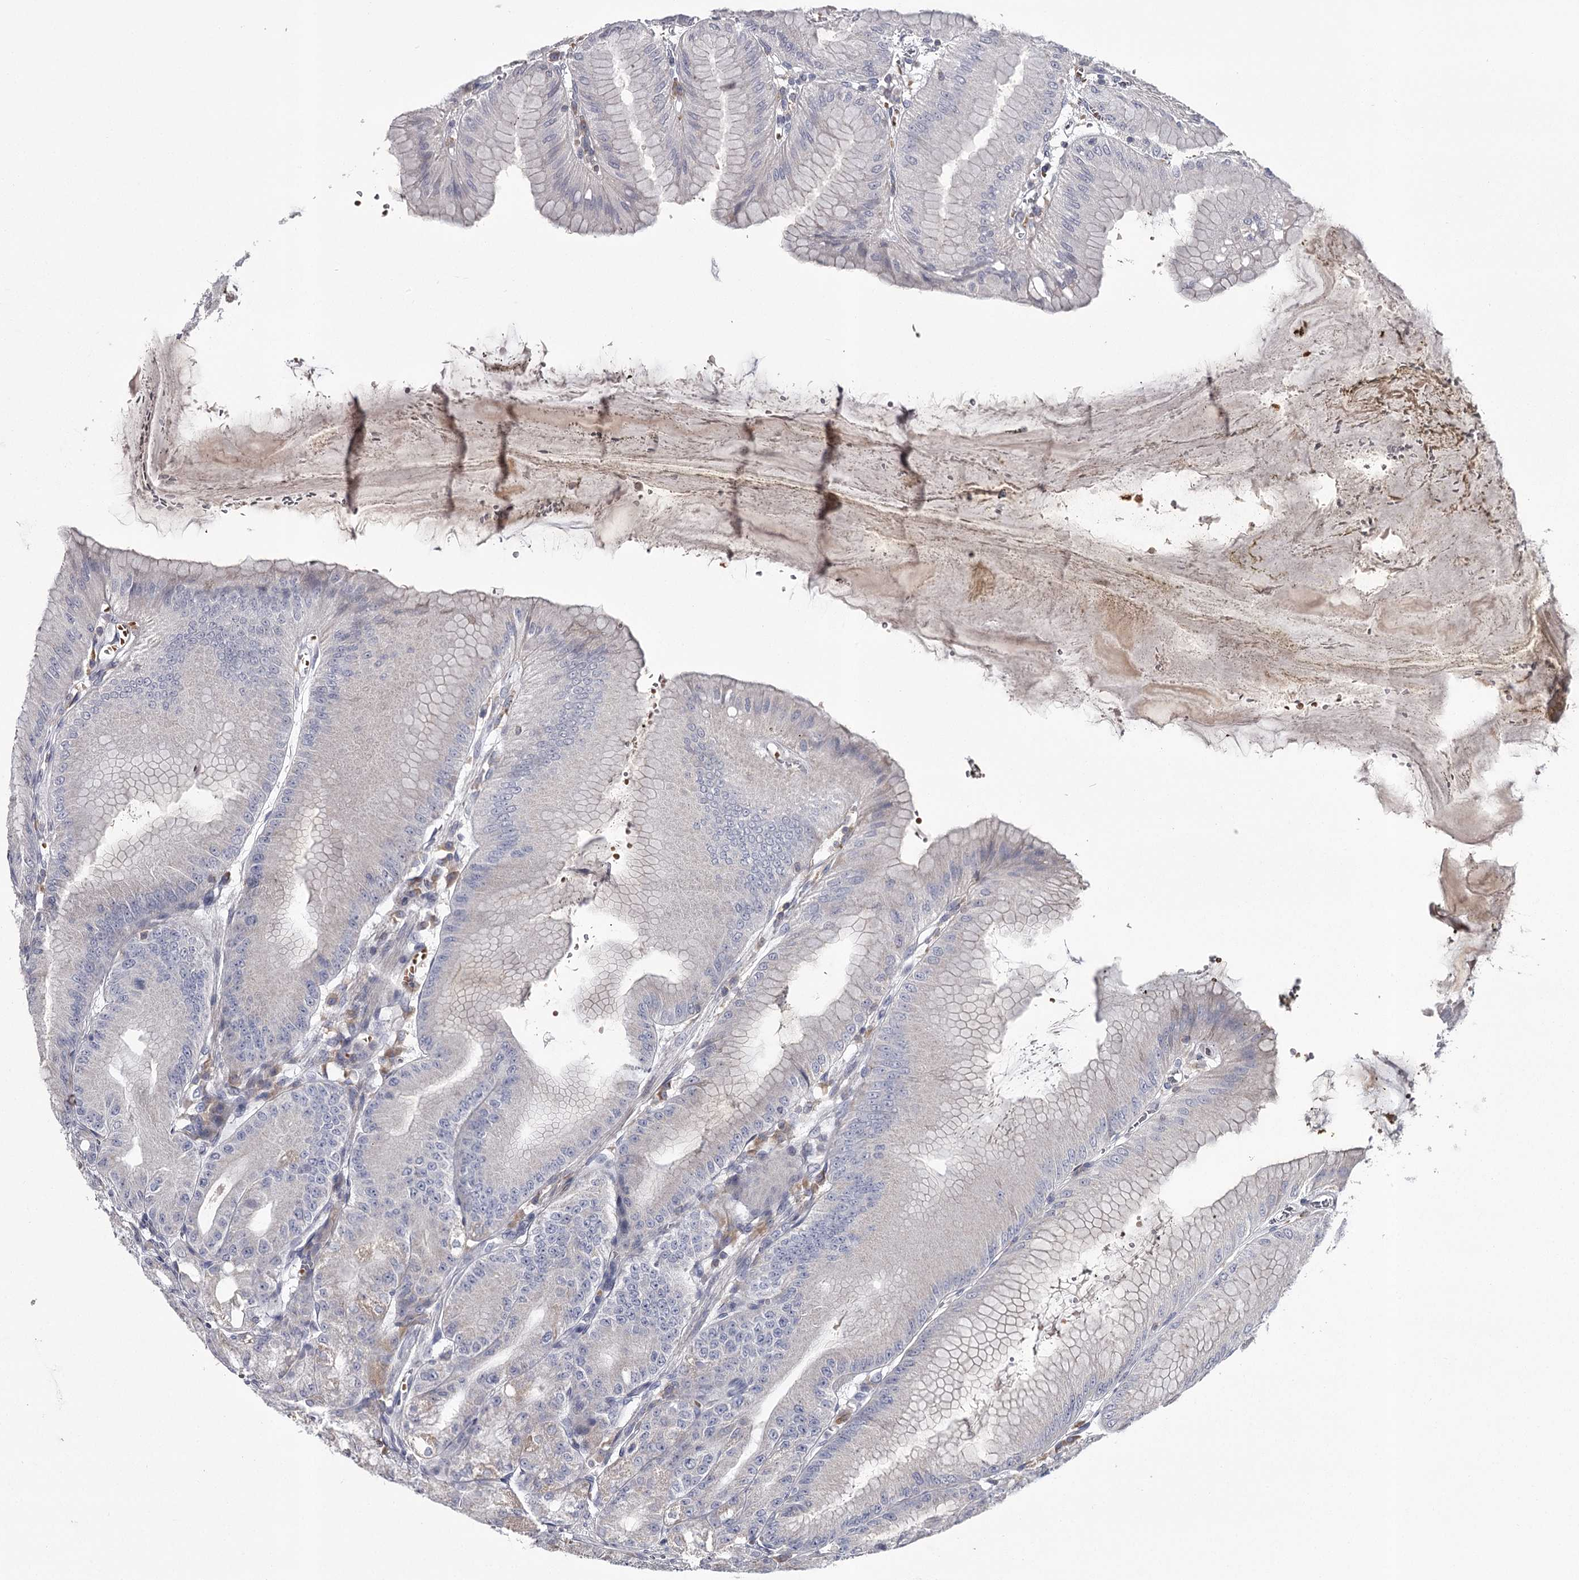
{"staining": {"intensity": "moderate", "quantity": "<25%", "location": "cytoplasmic/membranous"}, "tissue": "stomach", "cell_type": "Glandular cells", "image_type": "normal", "snomed": [{"axis": "morphology", "description": "Normal tissue, NOS"}, {"axis": "topography", "description": "Stomach, lower"}], "caption": "About <25% of glandular cells in normal stomach demonstrate moderate cytoplasmic/membranous protein staining as visualized by brown immunohistochemical staining.", "gene": "RASSF6", "patient": {"sex": "male", "age": 71}}